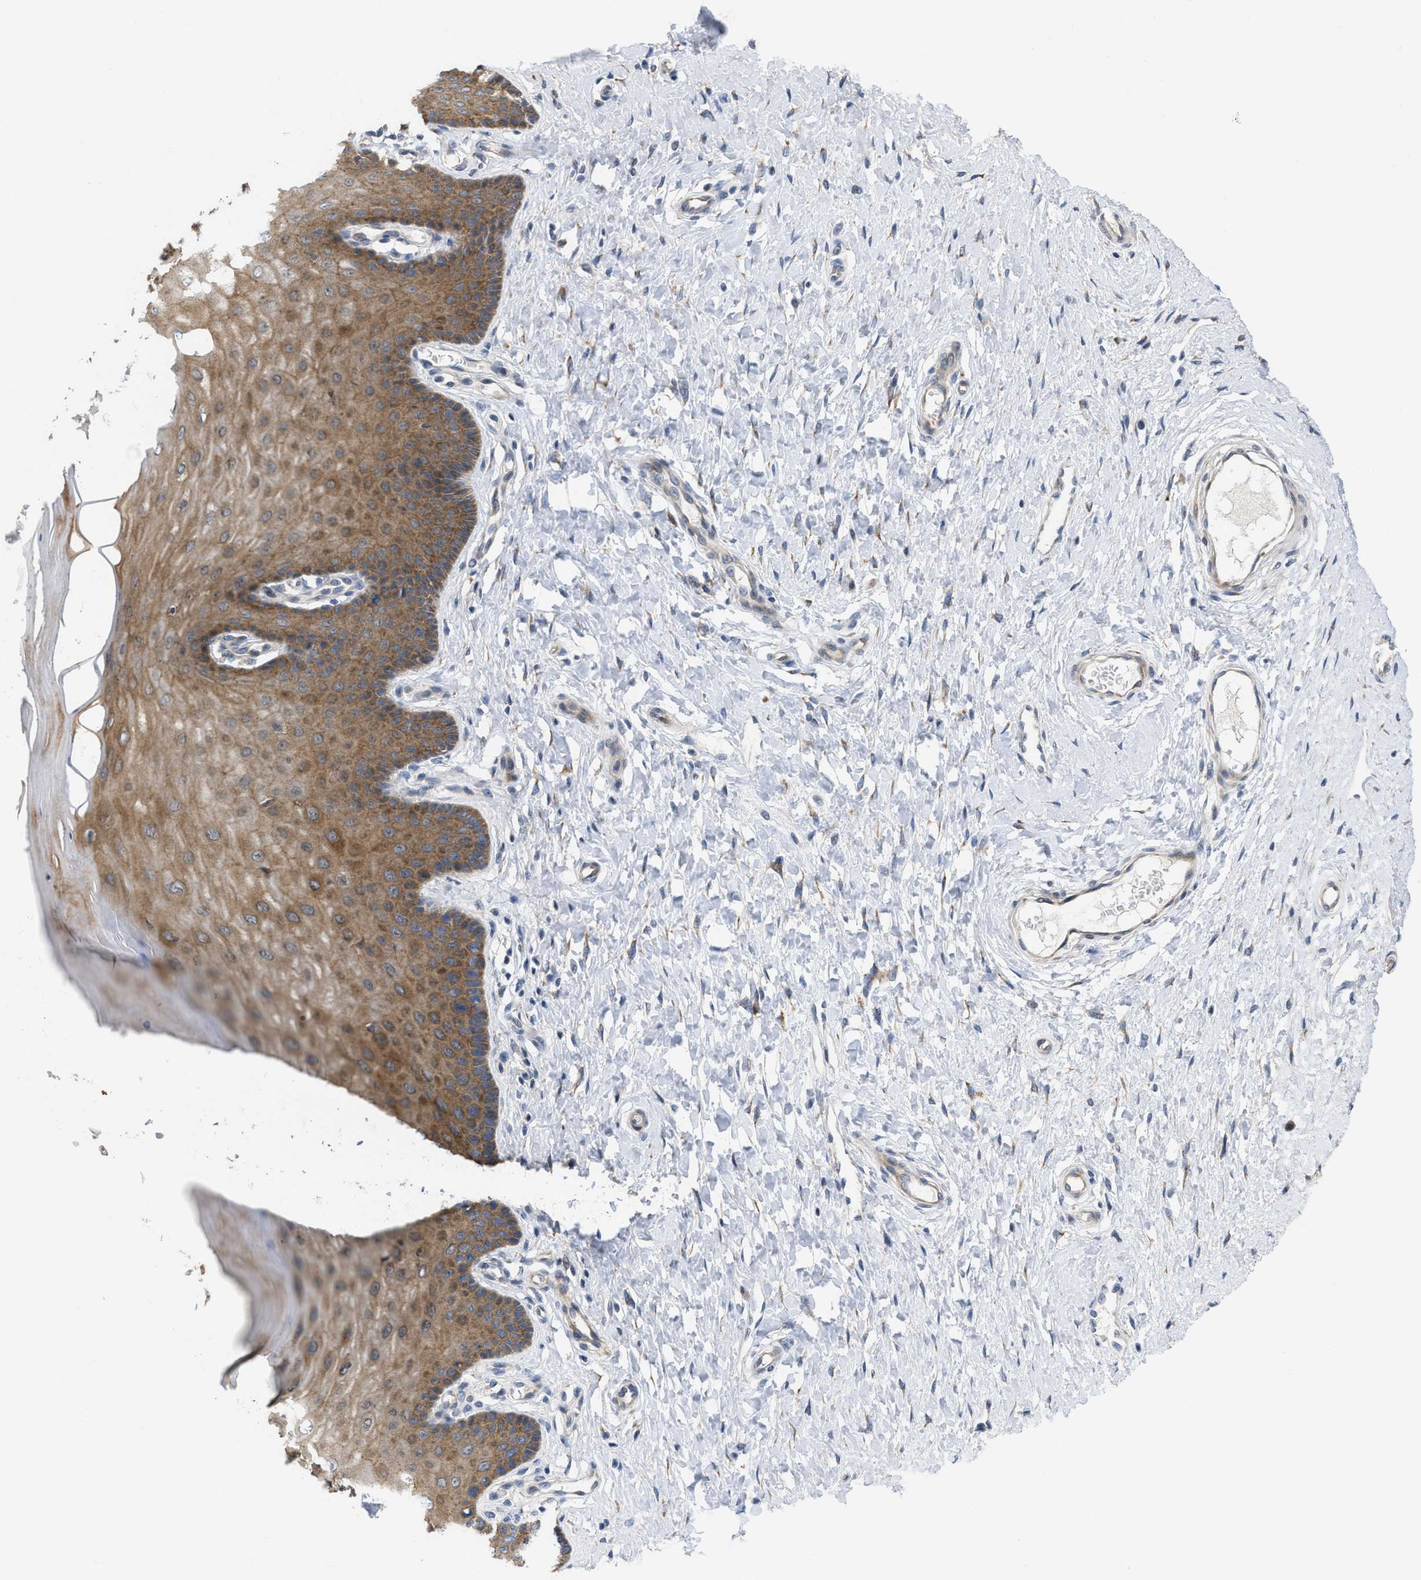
{"staining": {"intensity": "moderate", "quantity": ">75%", "location": "cytoplasmic/membranous,nuclear"}, "tissue": "cervix", "cell_type": "Glandular cells", "image_type": "normal", "snomed": [{"axis": "morphology", "description": "Normal tissue, NOS"}, {"axis": "topography", "description": "Cervix"}], "caption": "Immunohistochemical staining of benign cervix exhibits moderate cytoplasmic/membranous,nuclear protein positivity in approximately >75% of glandular cells. (Brightfield microscopy of DAB IHC at high magnification).", "gene": "CDPF1", "patient": {"sex": "female", "age": 55}}